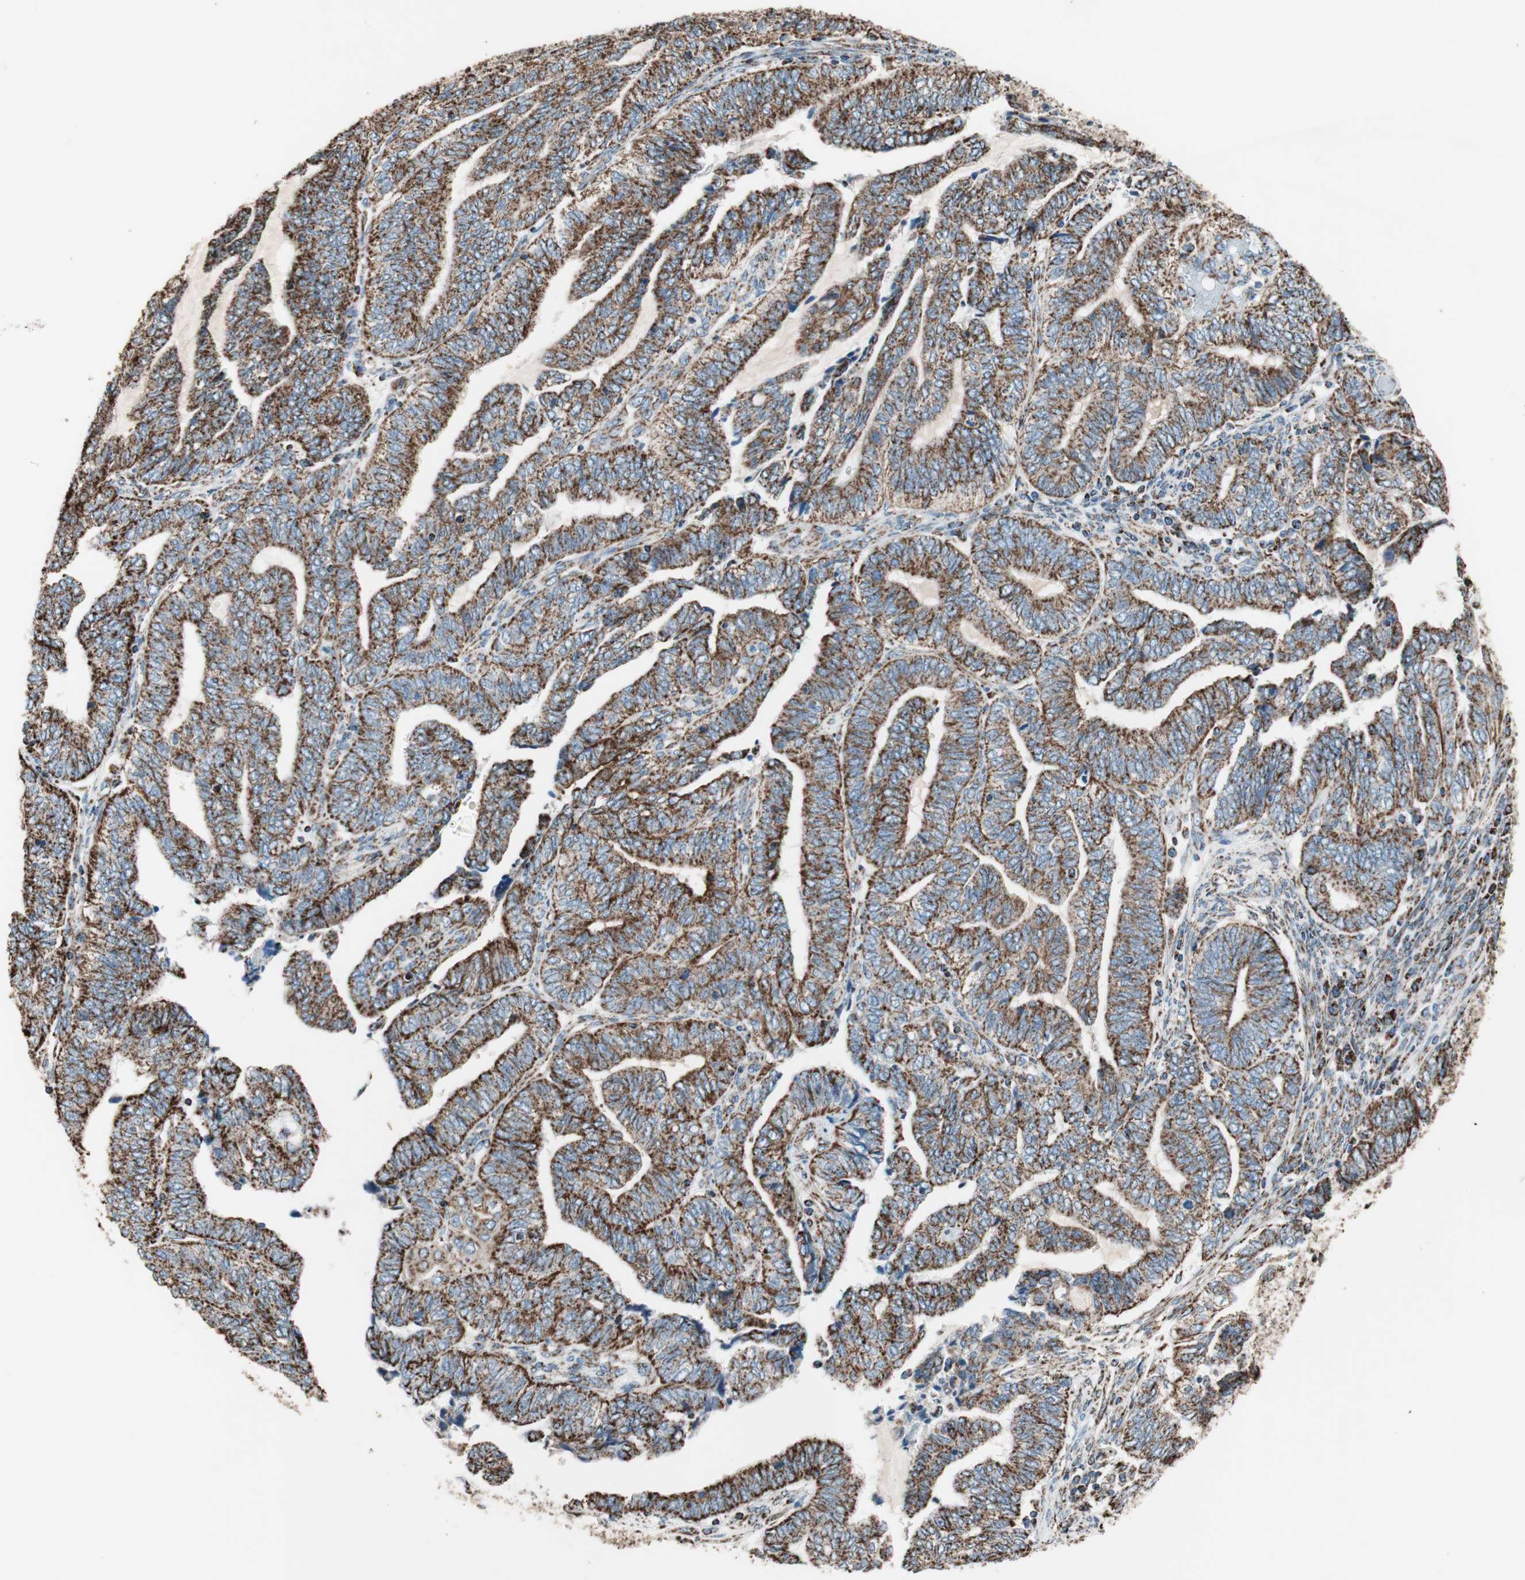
{"staining": {"intensity": "strong", "quantity": ">75%", "location": "cytoplasmic/membranous"}, "tissue": "endometrial cancer", "cell_type": "Tumor cells", "image_type": "cancer", "snomed": [{"axis": "morphology", "description": "Adenocarcinoma, NOS"}, {"axis": "topography", "description": "Uterus"}, {"axis": "topography", "description": "Endometrium"}], "caption": "This is a photomicrograph of immunohistochemistry (IHC) staining of adenocarcinoma (endometrial), which shows strong positivity in the cytoplasmic/membranous of tumor cells.", "gene": "PCSK4", "patient": {"sex": "female", "age": 70}}